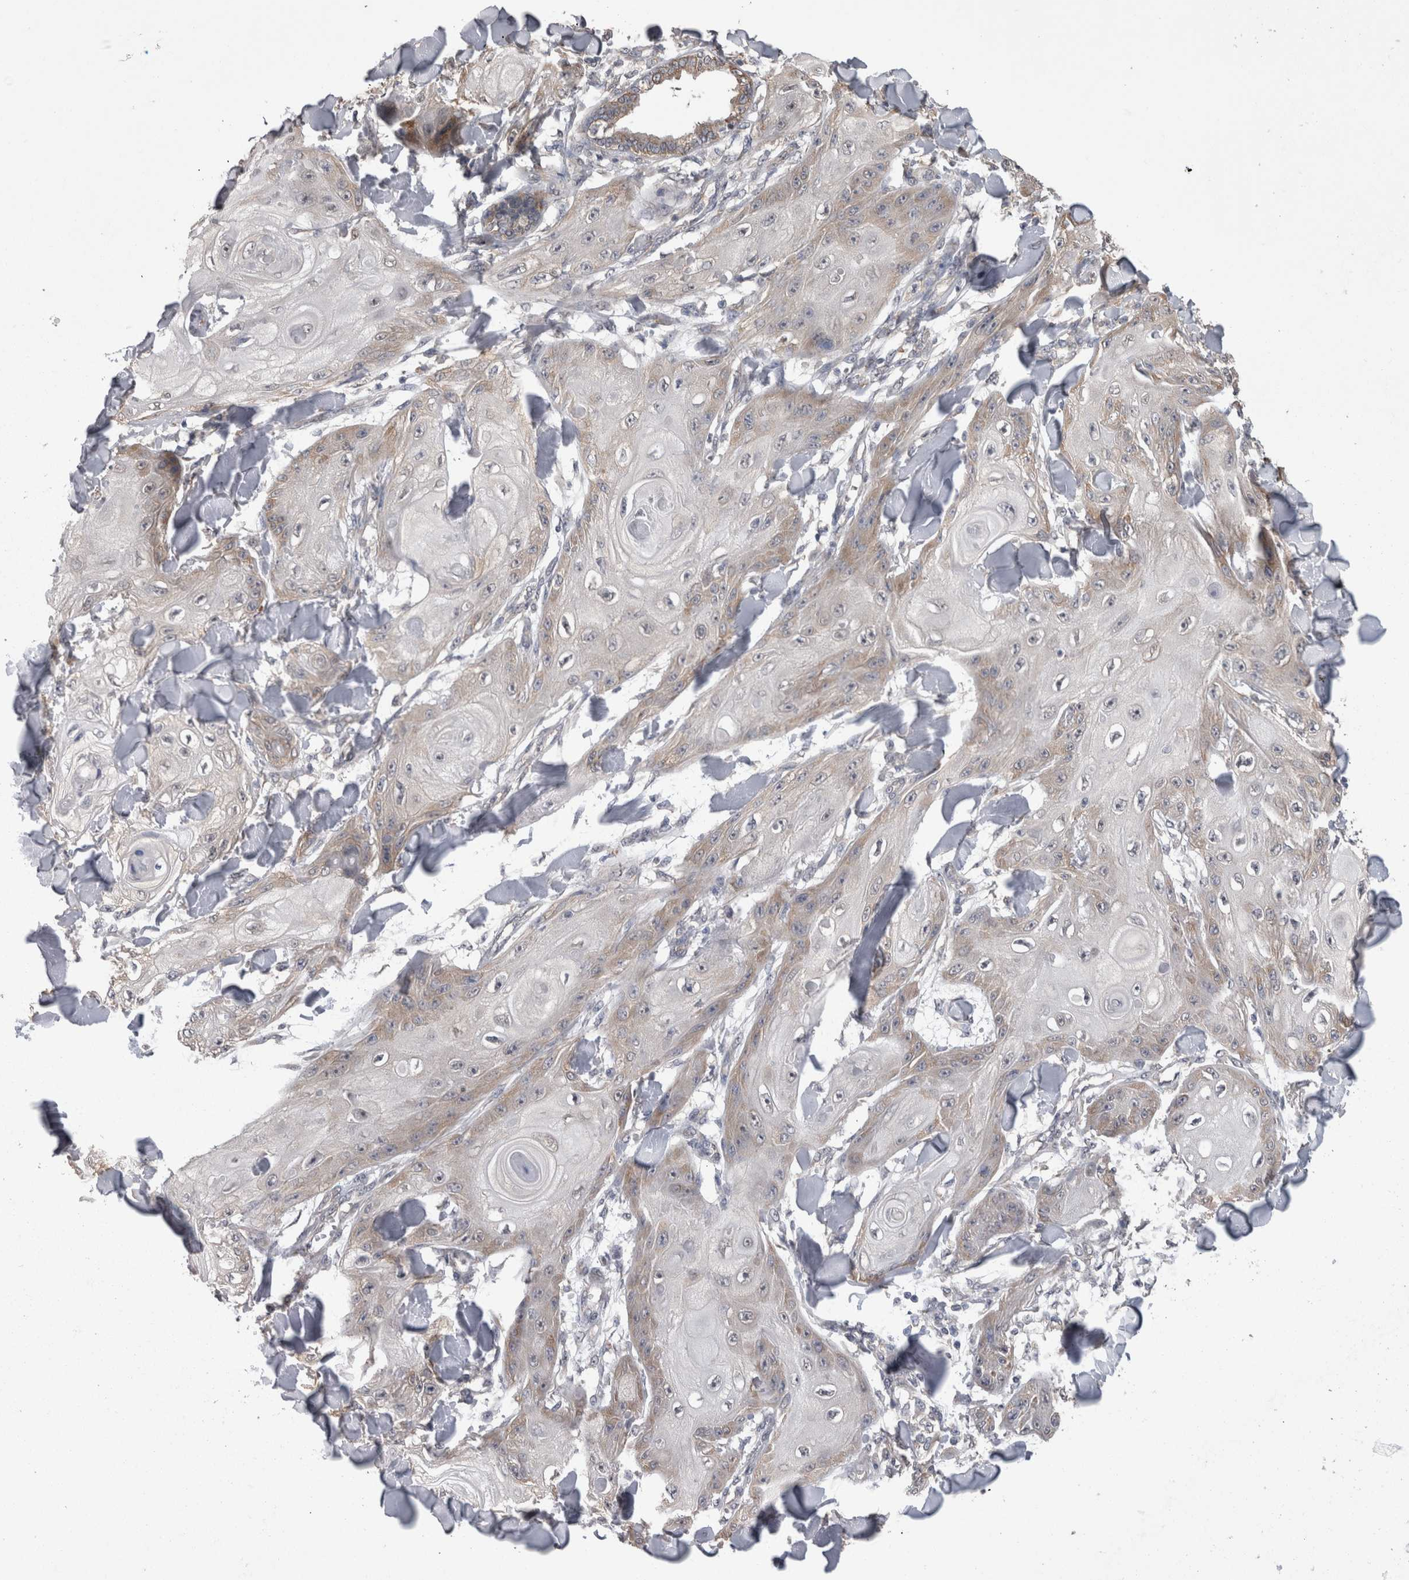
{"staining": {"intensity": "weak", "quantity": "<25%", "location": "cytoplasmic/membranous"}, "tissue": "skin cancer", "cell_type": "Tumor cells", "image_type": "cancer", "snomed": [{"axis": "morphology", "description": "Squamous cell carcinoma, NOS"}, {"axis": "topography", "description": "Skin"}], "caption": "Immunohistochemical staining of human skin cancer shows no significant positivity in tumor cells.", "gene": "DDX6", "patient": {"sex": "male", "age": 74}}